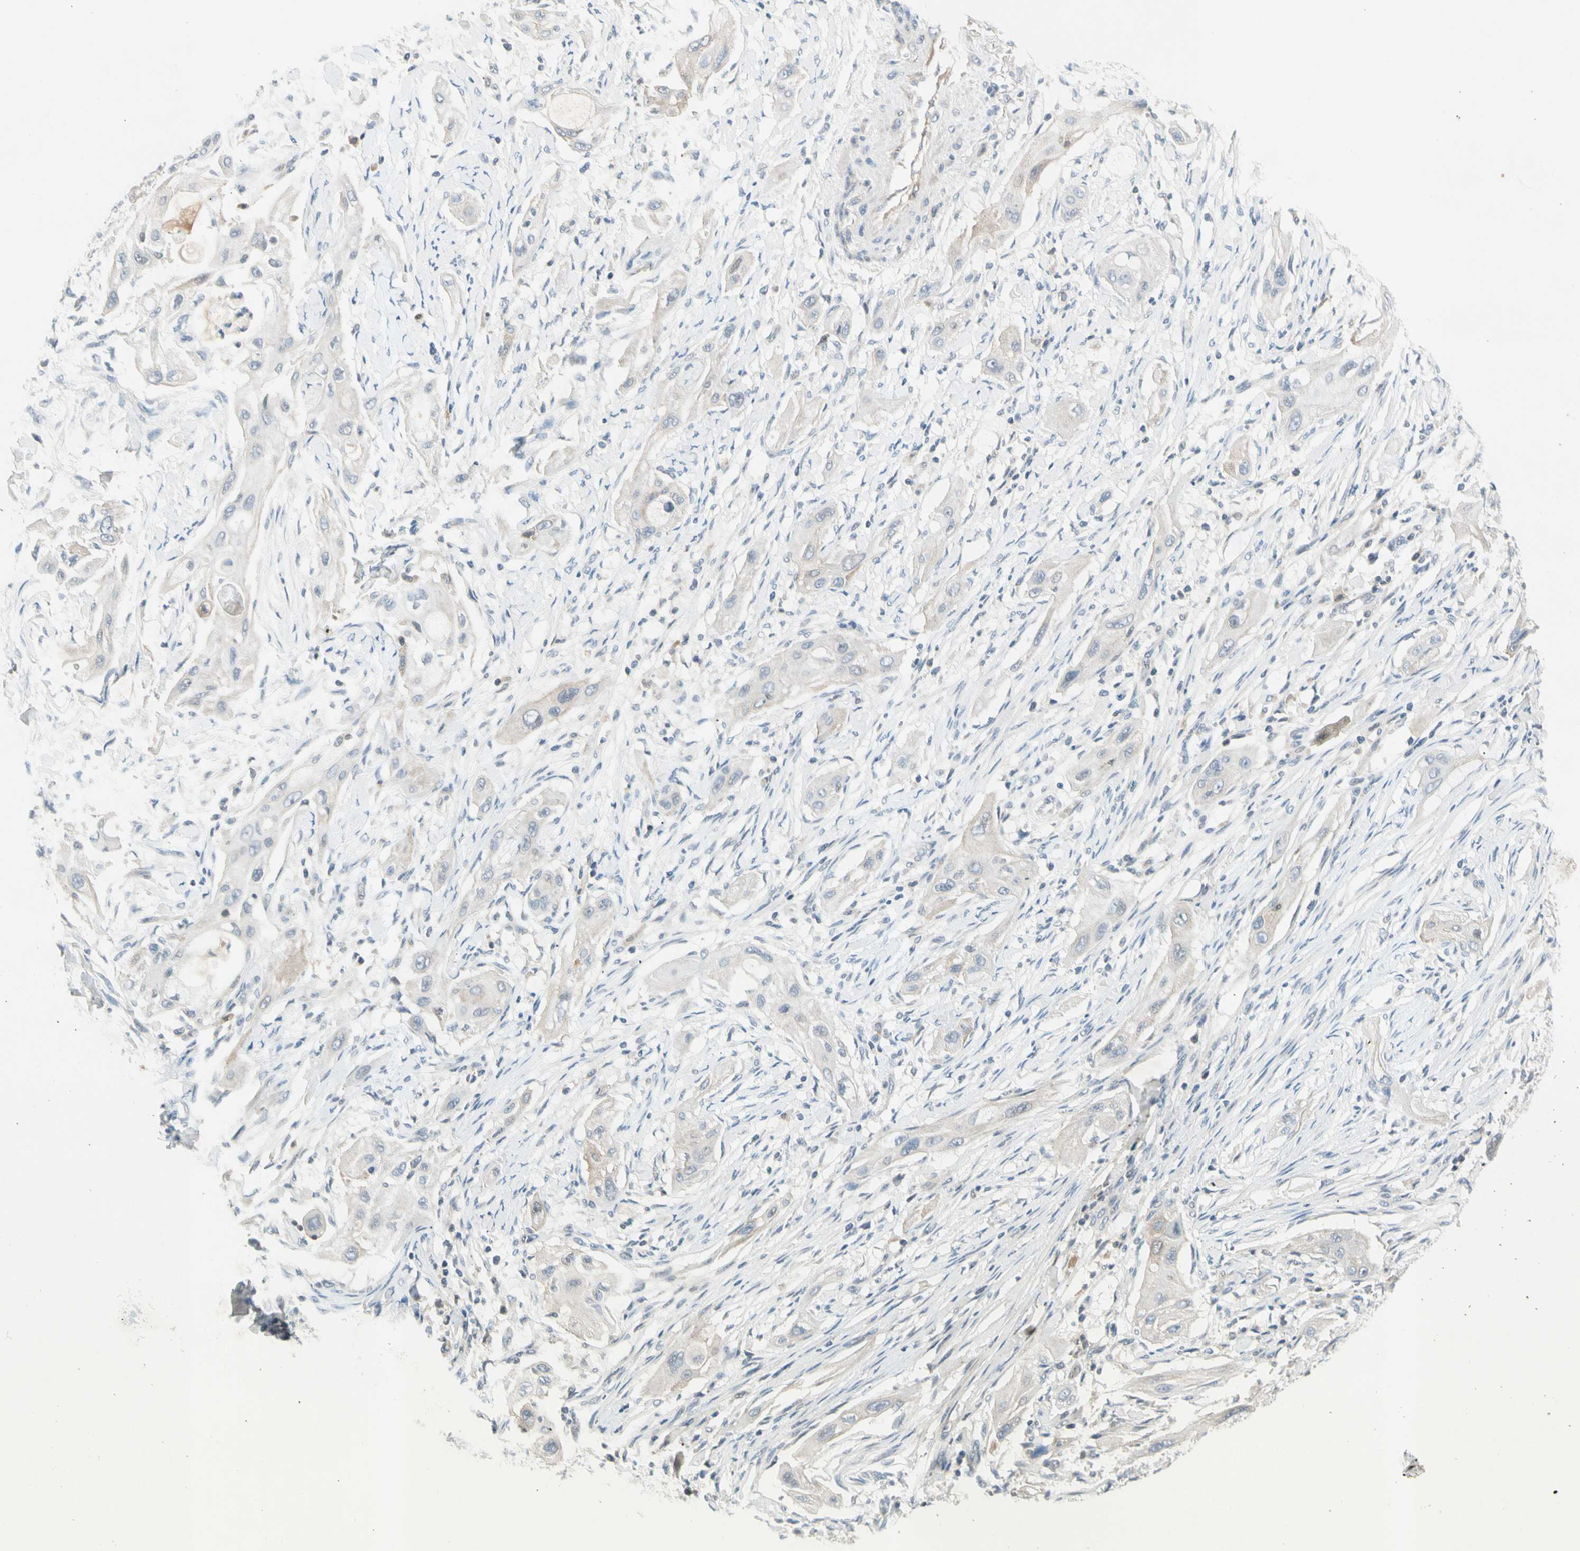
{"staining": {"intensity": "negative", "quantity": "none", "location": "none"}, "tissue": "lung cancer", "cell_type": "Tumor cells", "image_type": "cancer", "snomed": [{"axis": "morphology", "description": "Squamous cell carcinoma, NOS"}, {"axis": "topography", "description": "Lung"}], "caption": "IHC image of neoplastic tissue: human lung cancer (squamous cell carcinoma) stained with DAB (3,3'-diaminobenzidine) exhibits no significant protein staining in tumor cells.", "gene": "SERPIND1", "patient": {"sex": "female", "age": 47}}